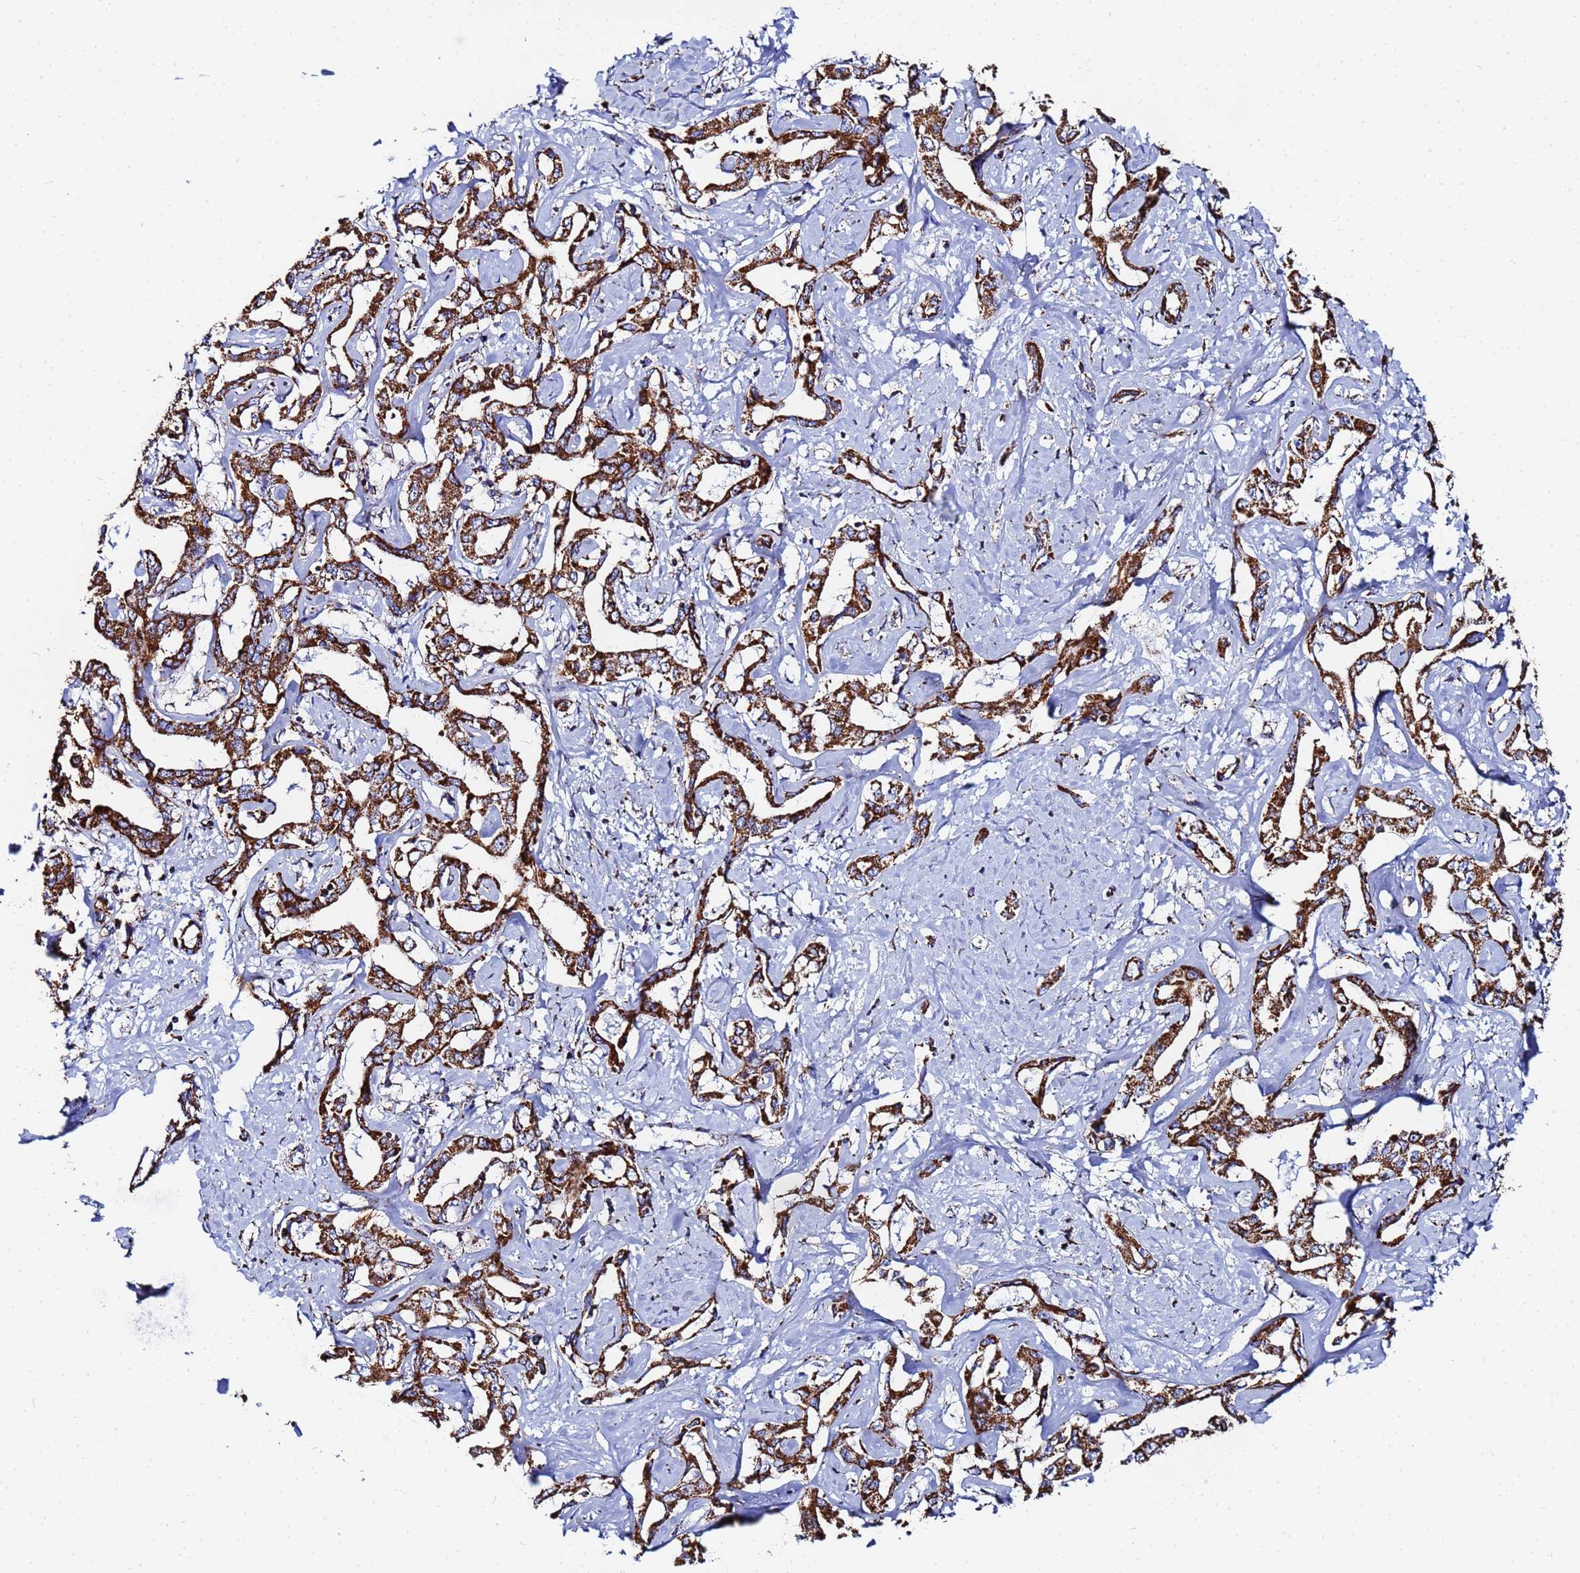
{"staining": {"intensity": "strong", "quantity": ">75%", "location": "cytoplasmic/membranous"}, "tissue": "liver cancer", "cell_type": "Tumor cells", "image_type": "cancer", "snomed": [{"axis": "morphology", "description": "Cholangiocarcinoma"}, {"axis": "topography", "description": "Liver"}], "caption": "Liver cancer stained with a protein marker exhibits strong staining in tumor cells.", "gene": "GLUD1", "patient": {"sex": "male", "age": 59}}